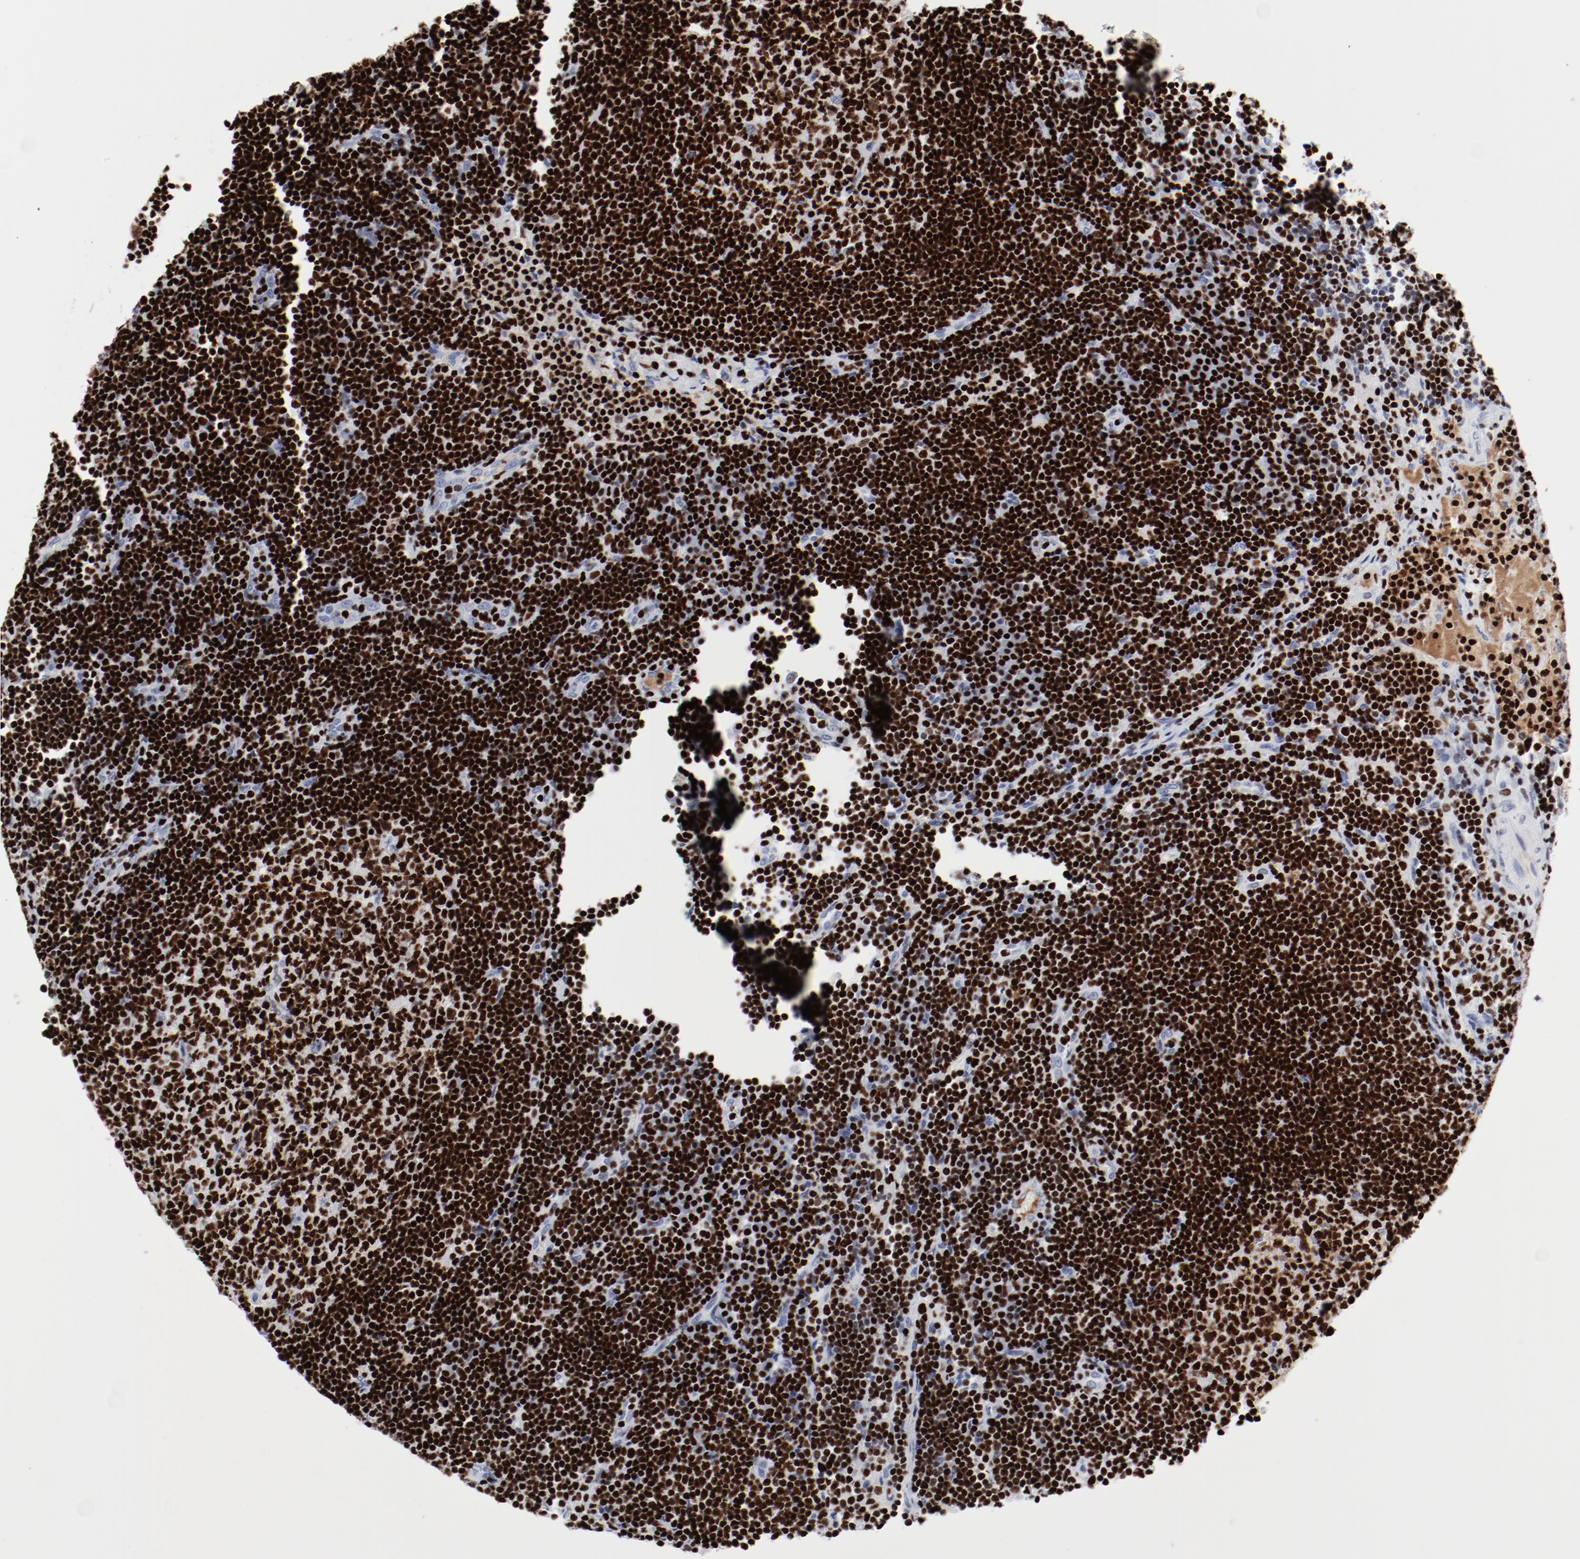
{"staining": {"intensity": "strong", "quantity": ">75%", "location": "nuclear"}, "tissue": "lymph node", "cell_type": "Germinal center cells", "image_type": "normal", "snomed": [{"axis": "morphology", "description": "Normal tissue, NOS"}, {"axis": "morphology", "description": "Squamous cell carcinoma, metastatic, NOS"}, {"axis": "topography", "description": "Lymph node"}], "caption": "IHC of benign human lymph node shows high levels of strong nuclear expression in approximately >75% of germinal center cells. (Stains: DAB (3,3'-diaminobenzidine) in brown, nuclei in blue, Microscopy: brightfield microscopy at high magnification).", "gene": "SMARCC2", "patient": {"sex": "female", "age": 53}}